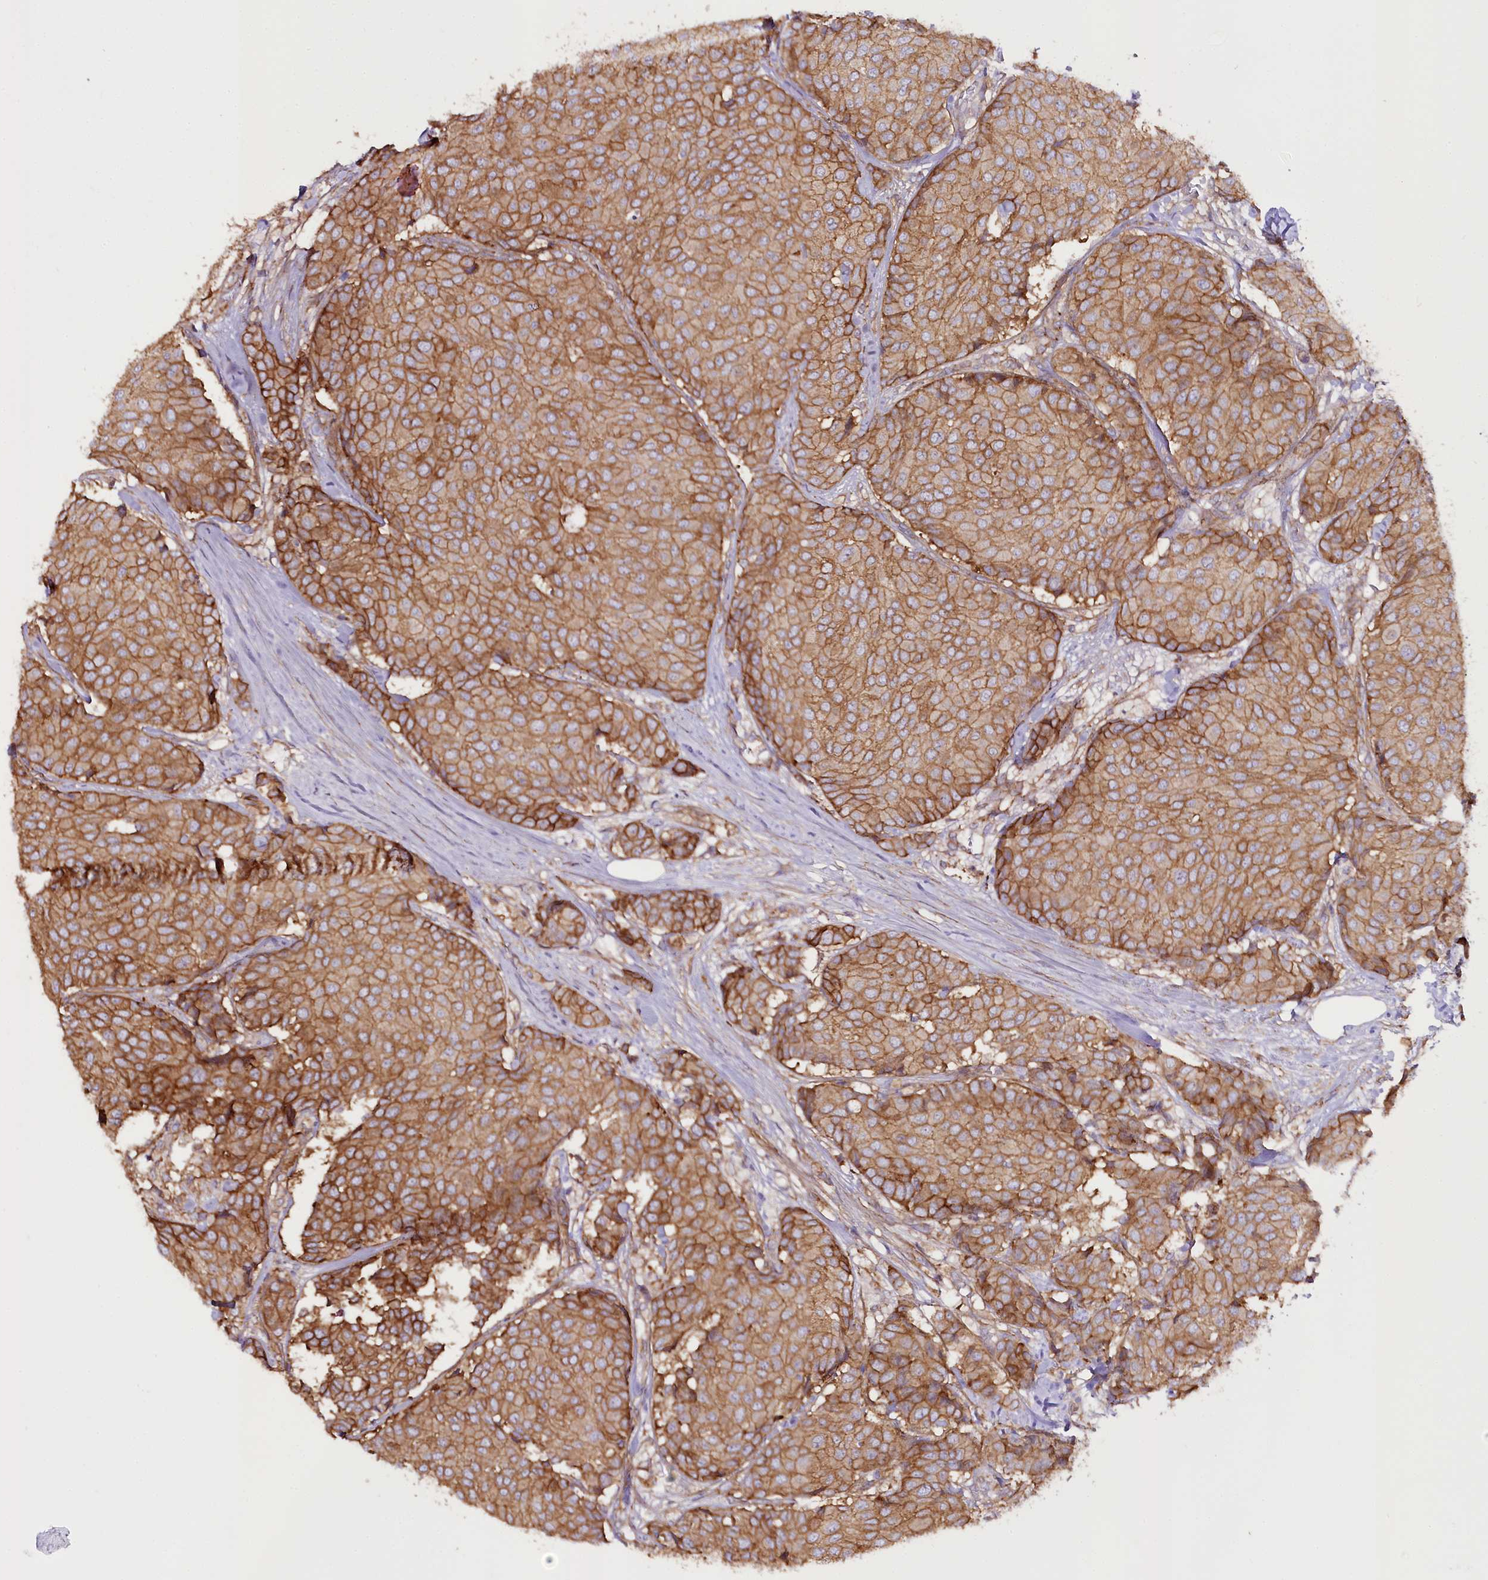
{"staining": {"intensity": "moderate", "quantity": ">75%", "location": "cytoplasmic/membranous"}, "tissue": "breast cancer", "cell_type": "Tumor cells", "image_type": "cancer", "snomed": [{"axis": "morphology", "description": "Duct carcinoma"}, {"axis": "topography", "description": "Breast"}], "caption": "Immunohistochemistry of human breast invasive ductal carcinoma shows medium levels of moderate cytoplasmic/membranous positivity in about >75% of tumor cells.", "gene": "SYNPO2", "patient": {"sex": "female", "age": 75}}